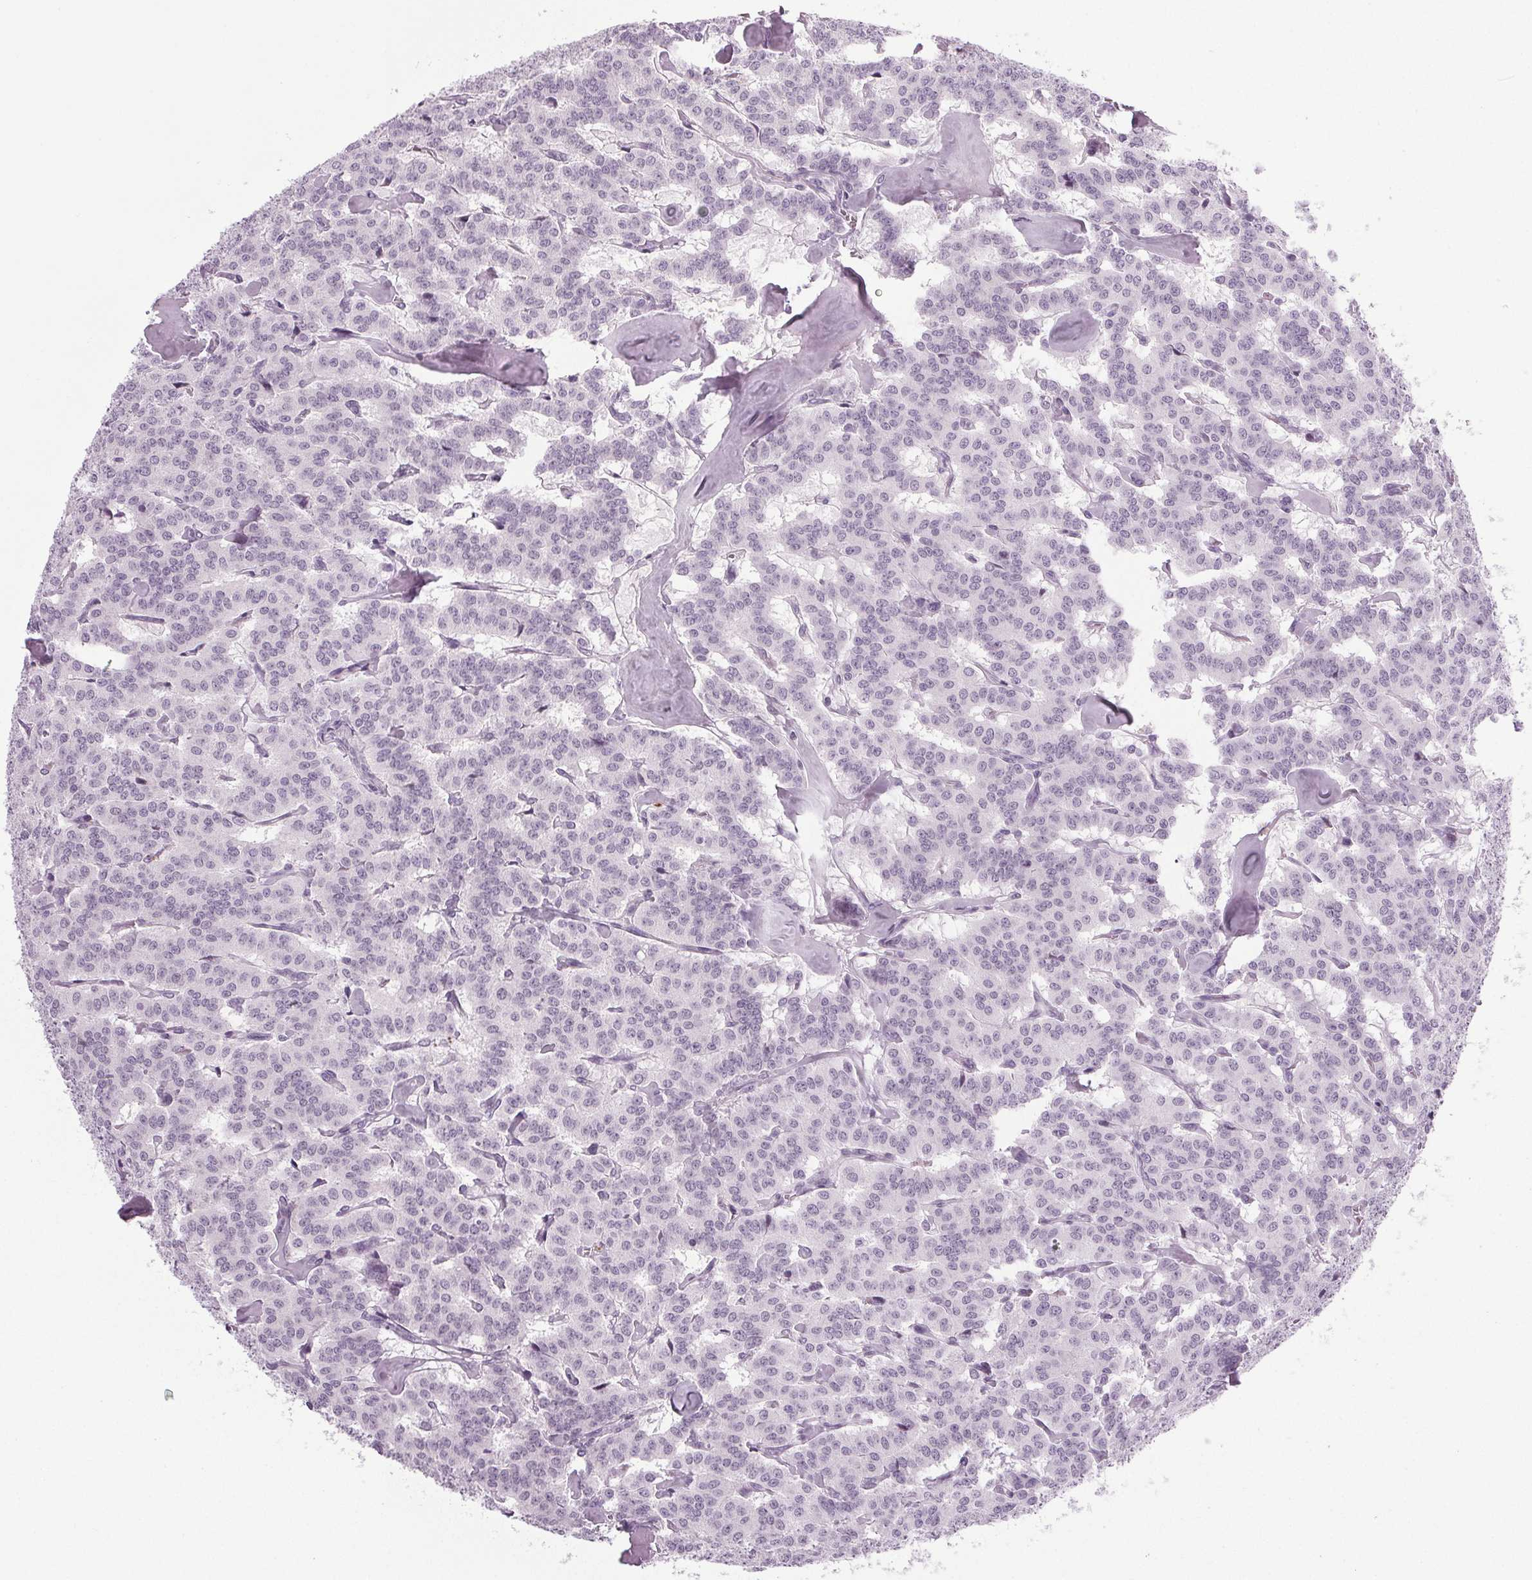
{"staining": {"intensity": "negative", "quantity": "none", "location": "none"}, "tissue": "carcinoid", "cell_type": "Tumor cells", "image_type": "cancer", "snomed": [{"axis": "morphology", "description": "Carcinoid, malignant, NOS"}, {"axis": "topography", "description": "Lung"}], "caption": "This is a image of IHC staining of carcinoid, which shows no positivity in tumor cells.", "gene": "IGF2BP1", "patient": {"sex": "female", "age": 46}}